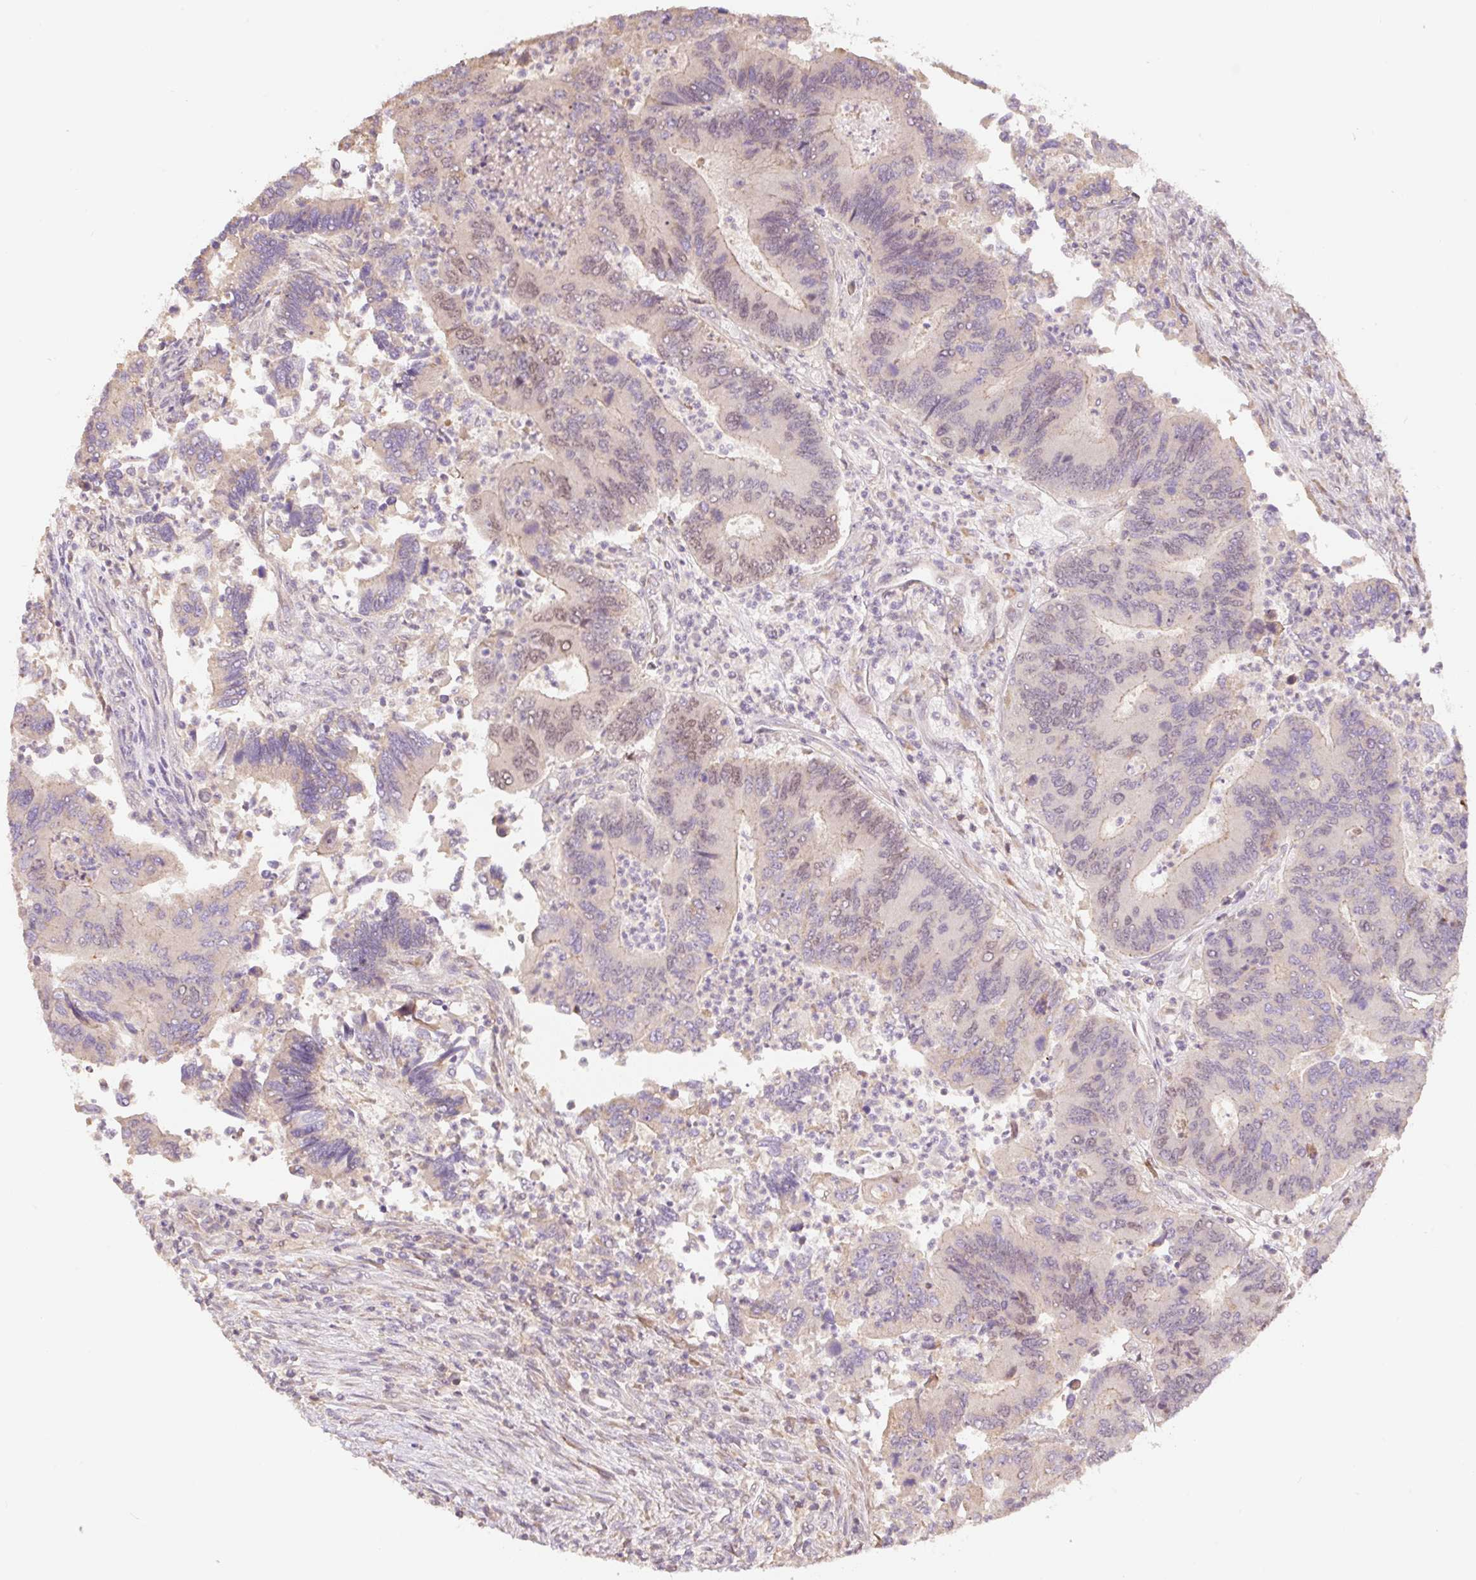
{"staining": {"intensity": "moderate", "quantity": "25%-75%", "location": "nuclear"}, "tissue": "colorectal cancer", "cell_type": "Tumor cells", "image_type": "cancer", "snomed": [{"axis": "morphology", "description": "Adenocarcinoma, NOS"}, {"axis": "topography", "description": "Colon"}], "caption": "Colorectal adenocarcinoma was stained to show a protein in brown. There is medium levels of moderate nuclear positivity in approximately 25%-75% of tumor cells.", "gene": "MIA2", "patient": {"sex": "female", "age": 67}}